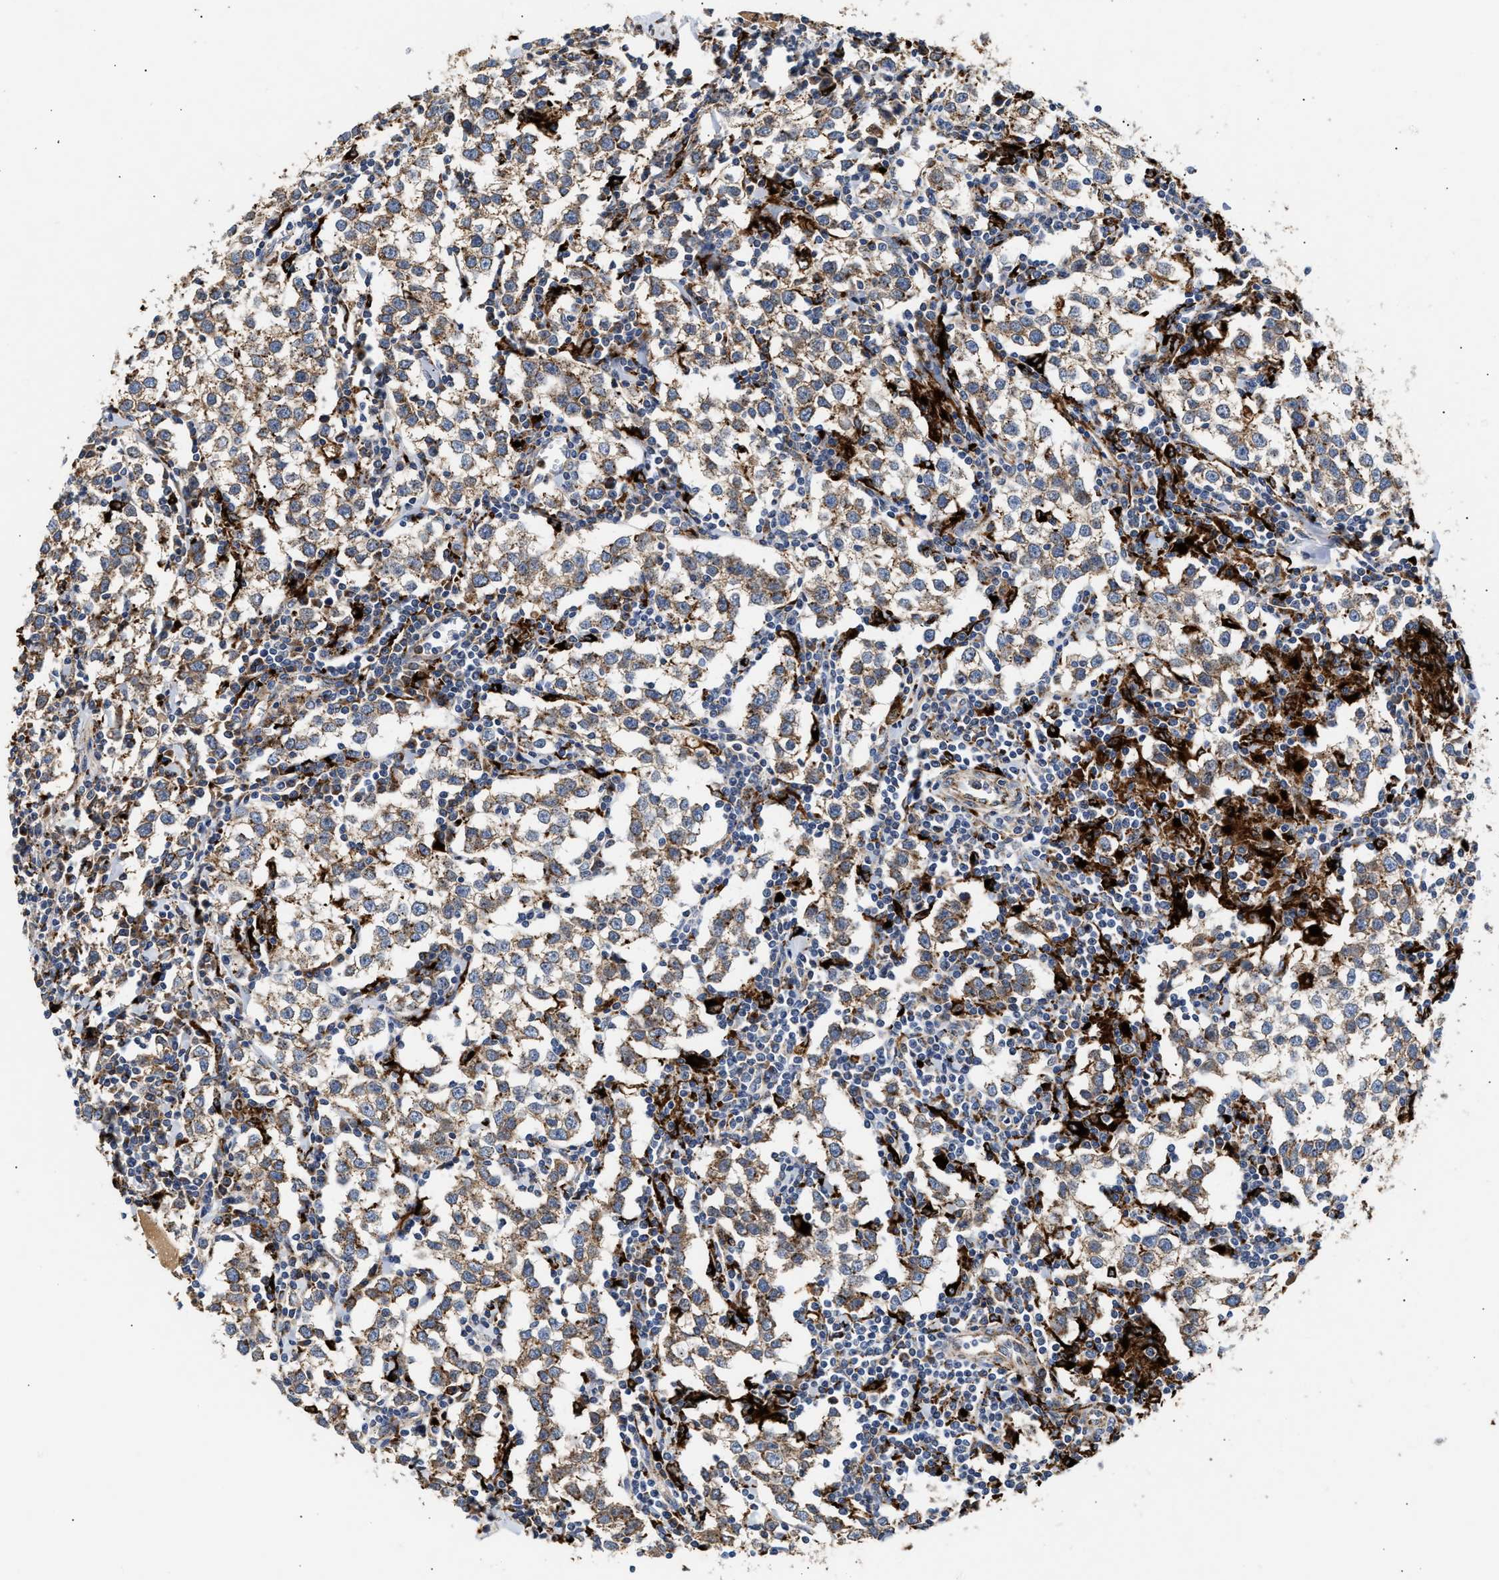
{"staining": {"intensity": "weak", "quantity": ">75%", "location": "cytoplasmic/membranous"}, "tissue": "testis cancer", "cell_type": "Tumor cells", "image_type": "cancer", "snomed": [{"axis": "morphology", "description": "Seminoma, NOS"}, {"axis": "morphology", "description": "Carcinoma, Embryonal, NOS"}, {"axis": "topography", "description": "Testis"}], "caption": "Testis cancer tissue reveals weak cytoplasmic/membranous staining in approximately >75% of tumor cells, visualized by immunohistochemistry.", "gene": "CCDC146", "patient": {"sex": "male", "age": 36}}